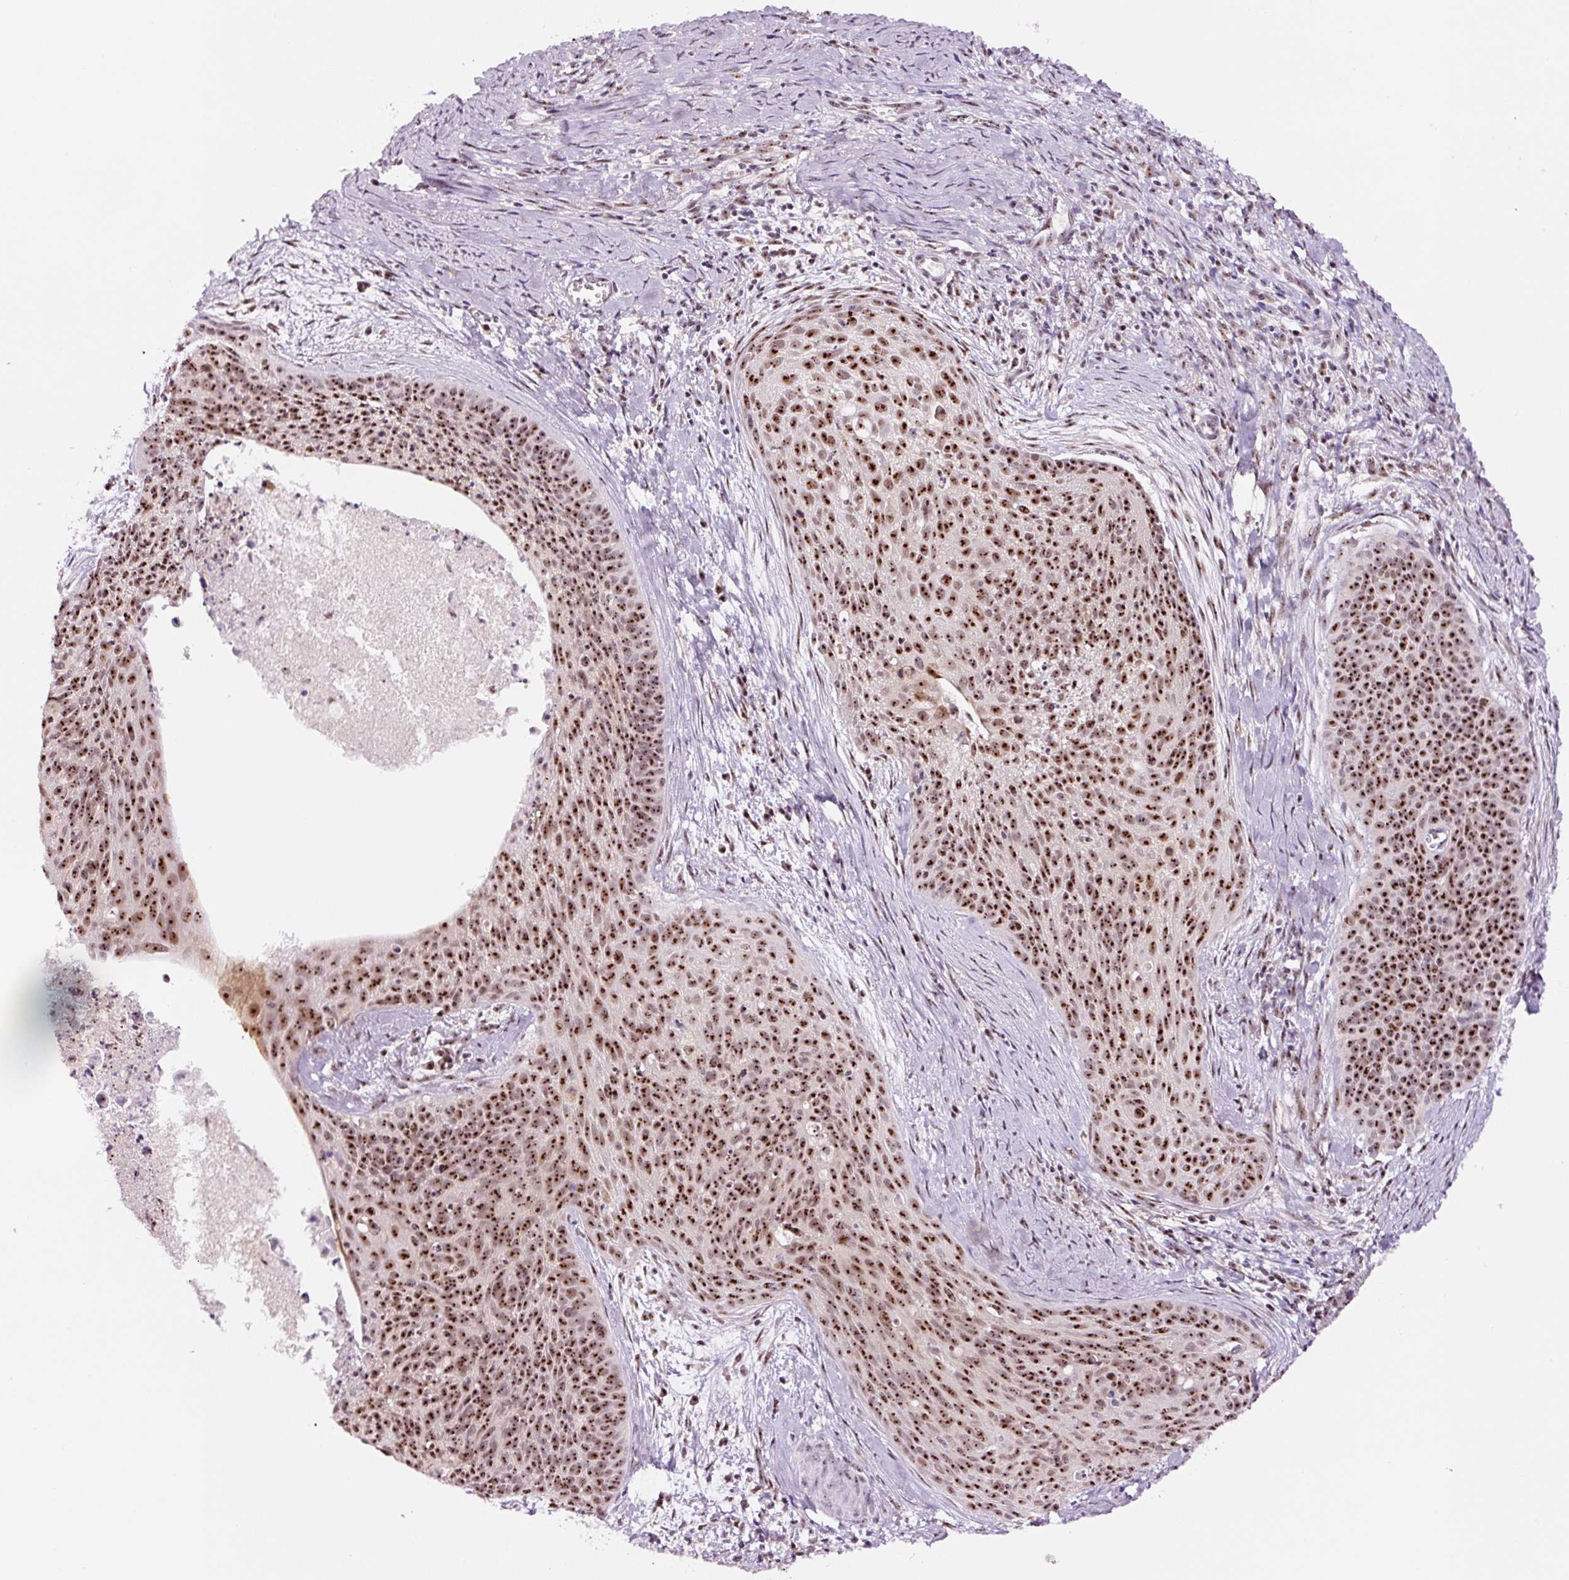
{"staining": {"intensity": "strong", "quantity": ">75%", "location": "nuclear"}, "tissue": "cervical cancer", "cell_type": "Tumor cells", "image_type": "cancer", "snomed": [{"axis": "morphology", "description": "Squamous cell carcinoma, NOS"}, {"axis": "topography", "description": "Cervix"}], "caption": "High-power microscopy captured an immunohistochemistry (IHC) photomicrograph of cervical cancer, revealing strong nuclear staining in approximately >75% of tumor cells.", "gene": "GNL3", "patient": {"sex": "female", "age": 55}}